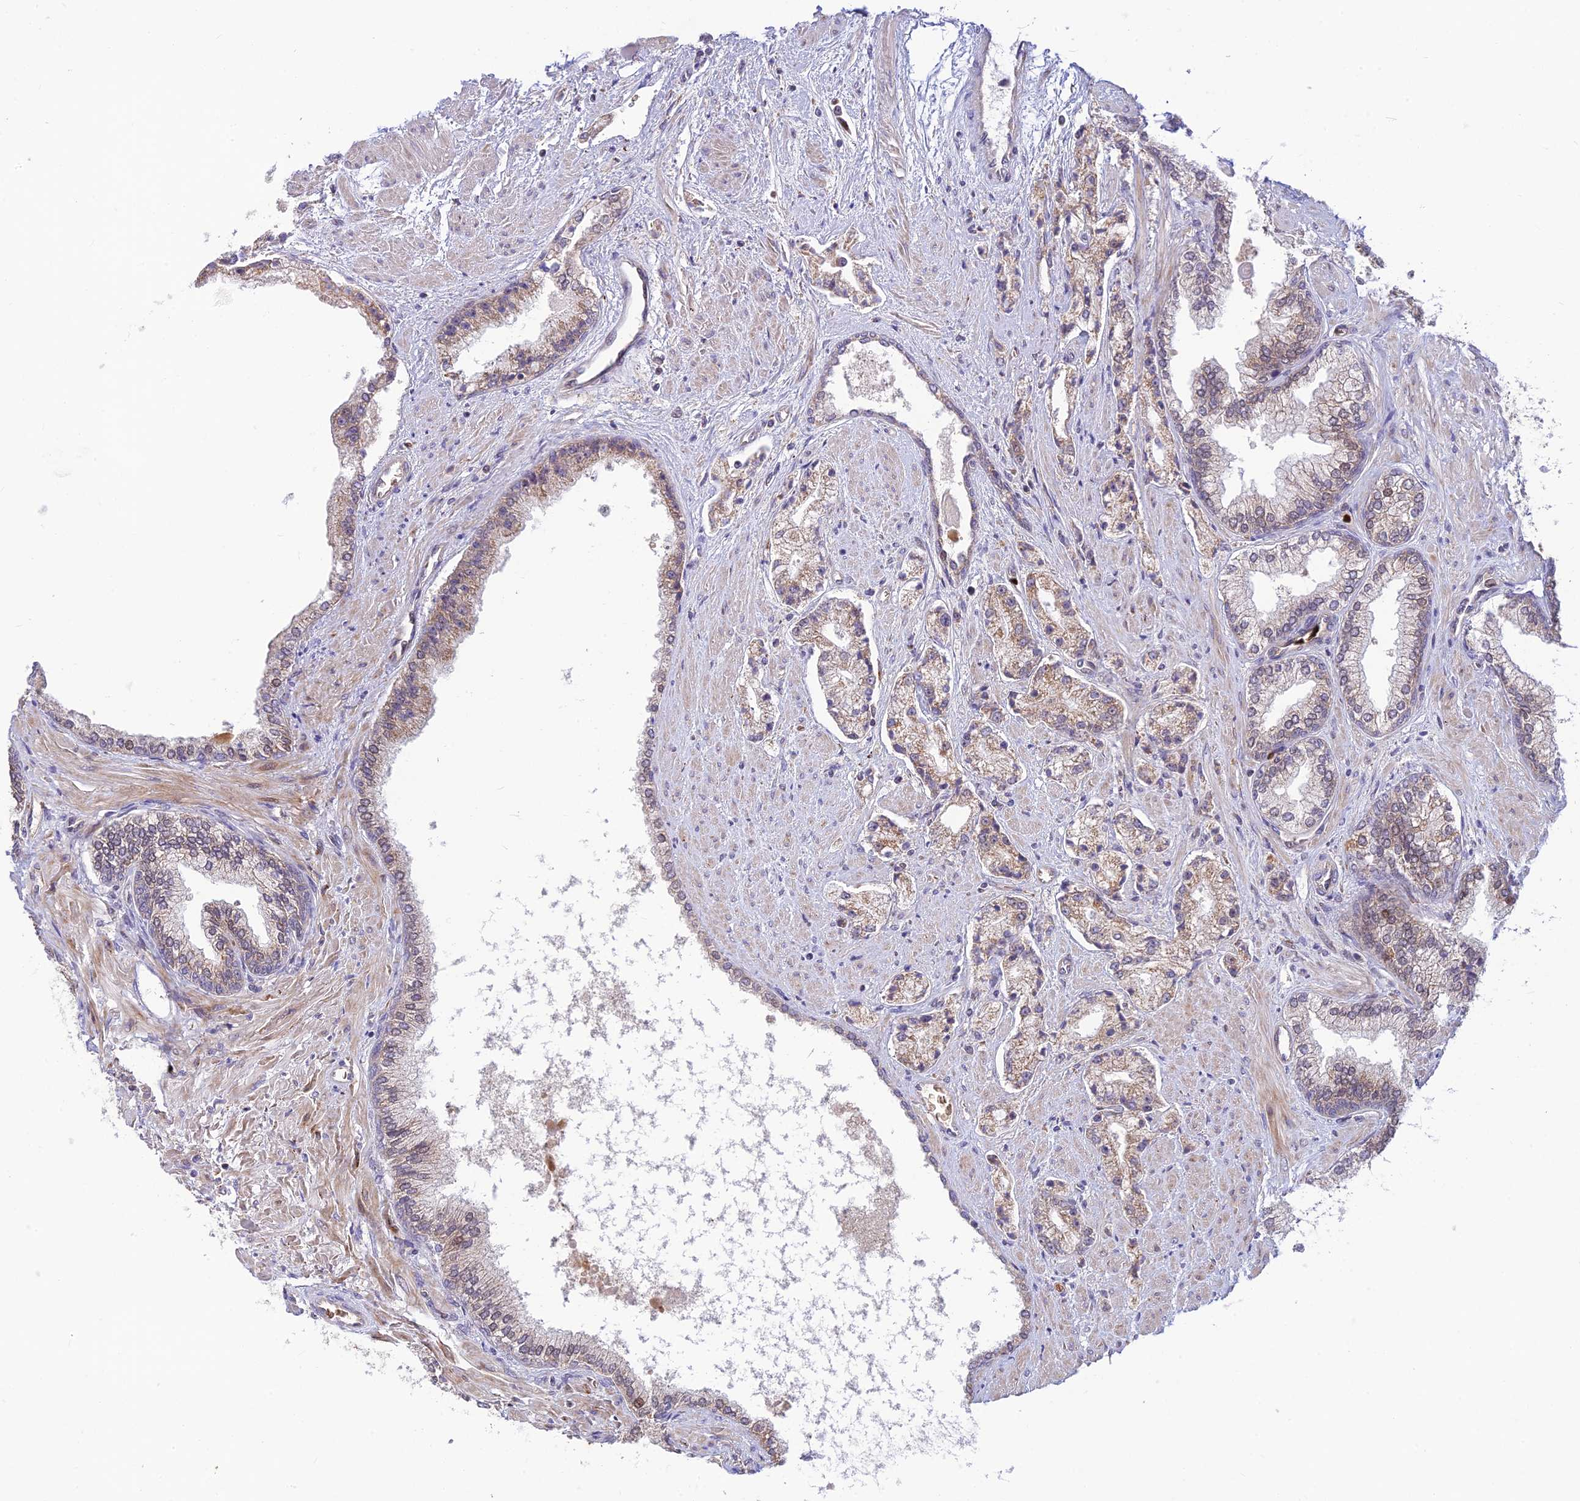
{"staining": {"intensity": "weak", "quantity": "<25%", "location": "cytoplasmic/membranous"}, "tissue": "prostate cancer", "cell_type": "Tumor cells", "image_type": "cancer", "snomed": [{"axis": "morphology", "description": "Adenocarcinoma, High grade"}, {"axis": "topography", "description": "Prostate"}], "caption": "Tumor cells are negative for protein expression in human prostate cancer (high-grade adenocarcinoma). (Stains: DAB (3,3'-diaminobenzidine) IHC with hematoxylin counter stain, Microscopy: brightfield microscopy at high magnification).", "gene": "UFSP2", "patient": {"sex": "male", "age": 67}}